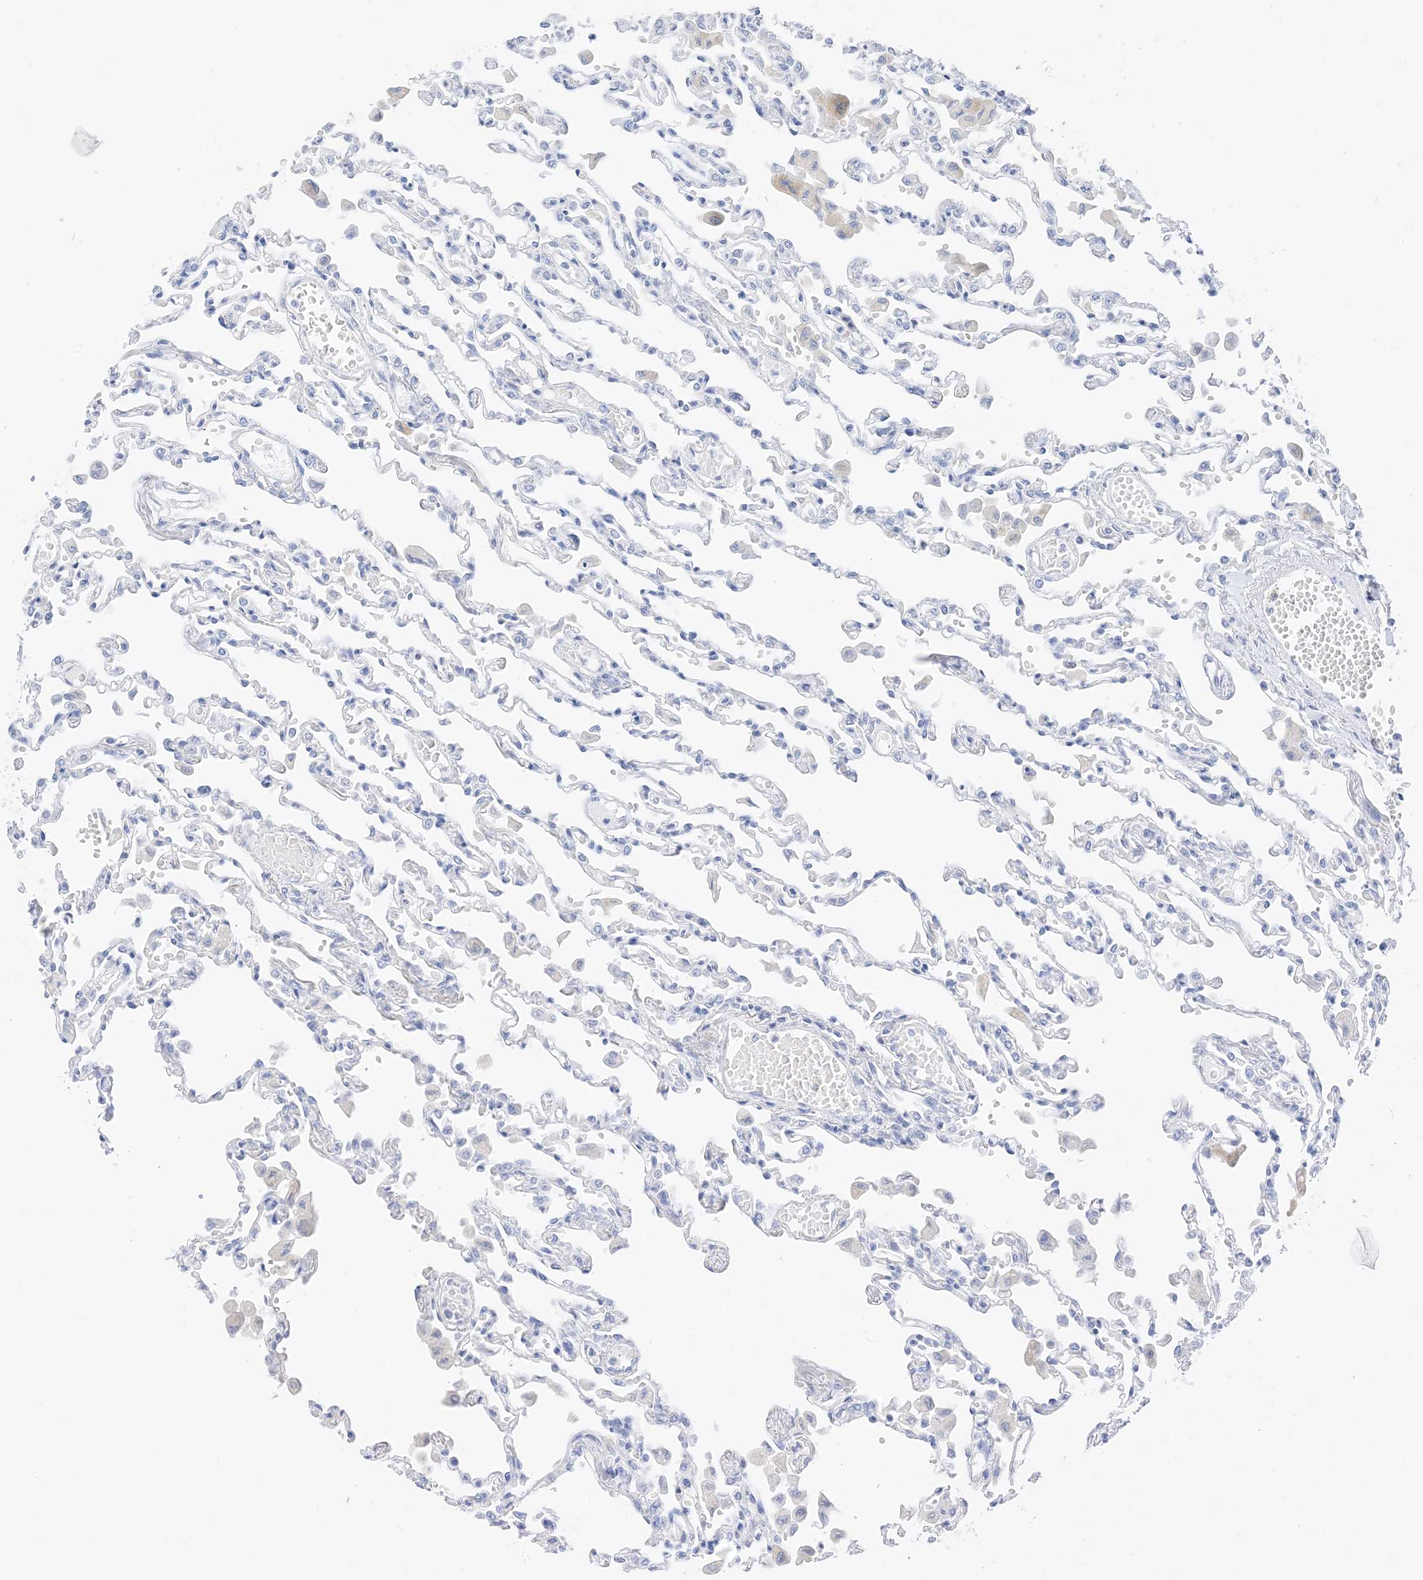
{"staining": {"intensity": "negative", "quantity": "none", "location": "none"}, "tissue": "lung", "cell_type": "Alveolar cells", "image_type": "normal", "snomed": [{"axis": "morphology", "description": "Normal tissue, NOS"}, {"axis": "topography", "description": "Bronchus"}, {"axis": "topography", "description": "Lung"}], "caption": "IHC photomicrograph of unremarkable lung stained for a protein (brown), which reveals no expression in alveolar cells.", "gene": "MUC17", "patient": {"sex": "female", "age": 49}}